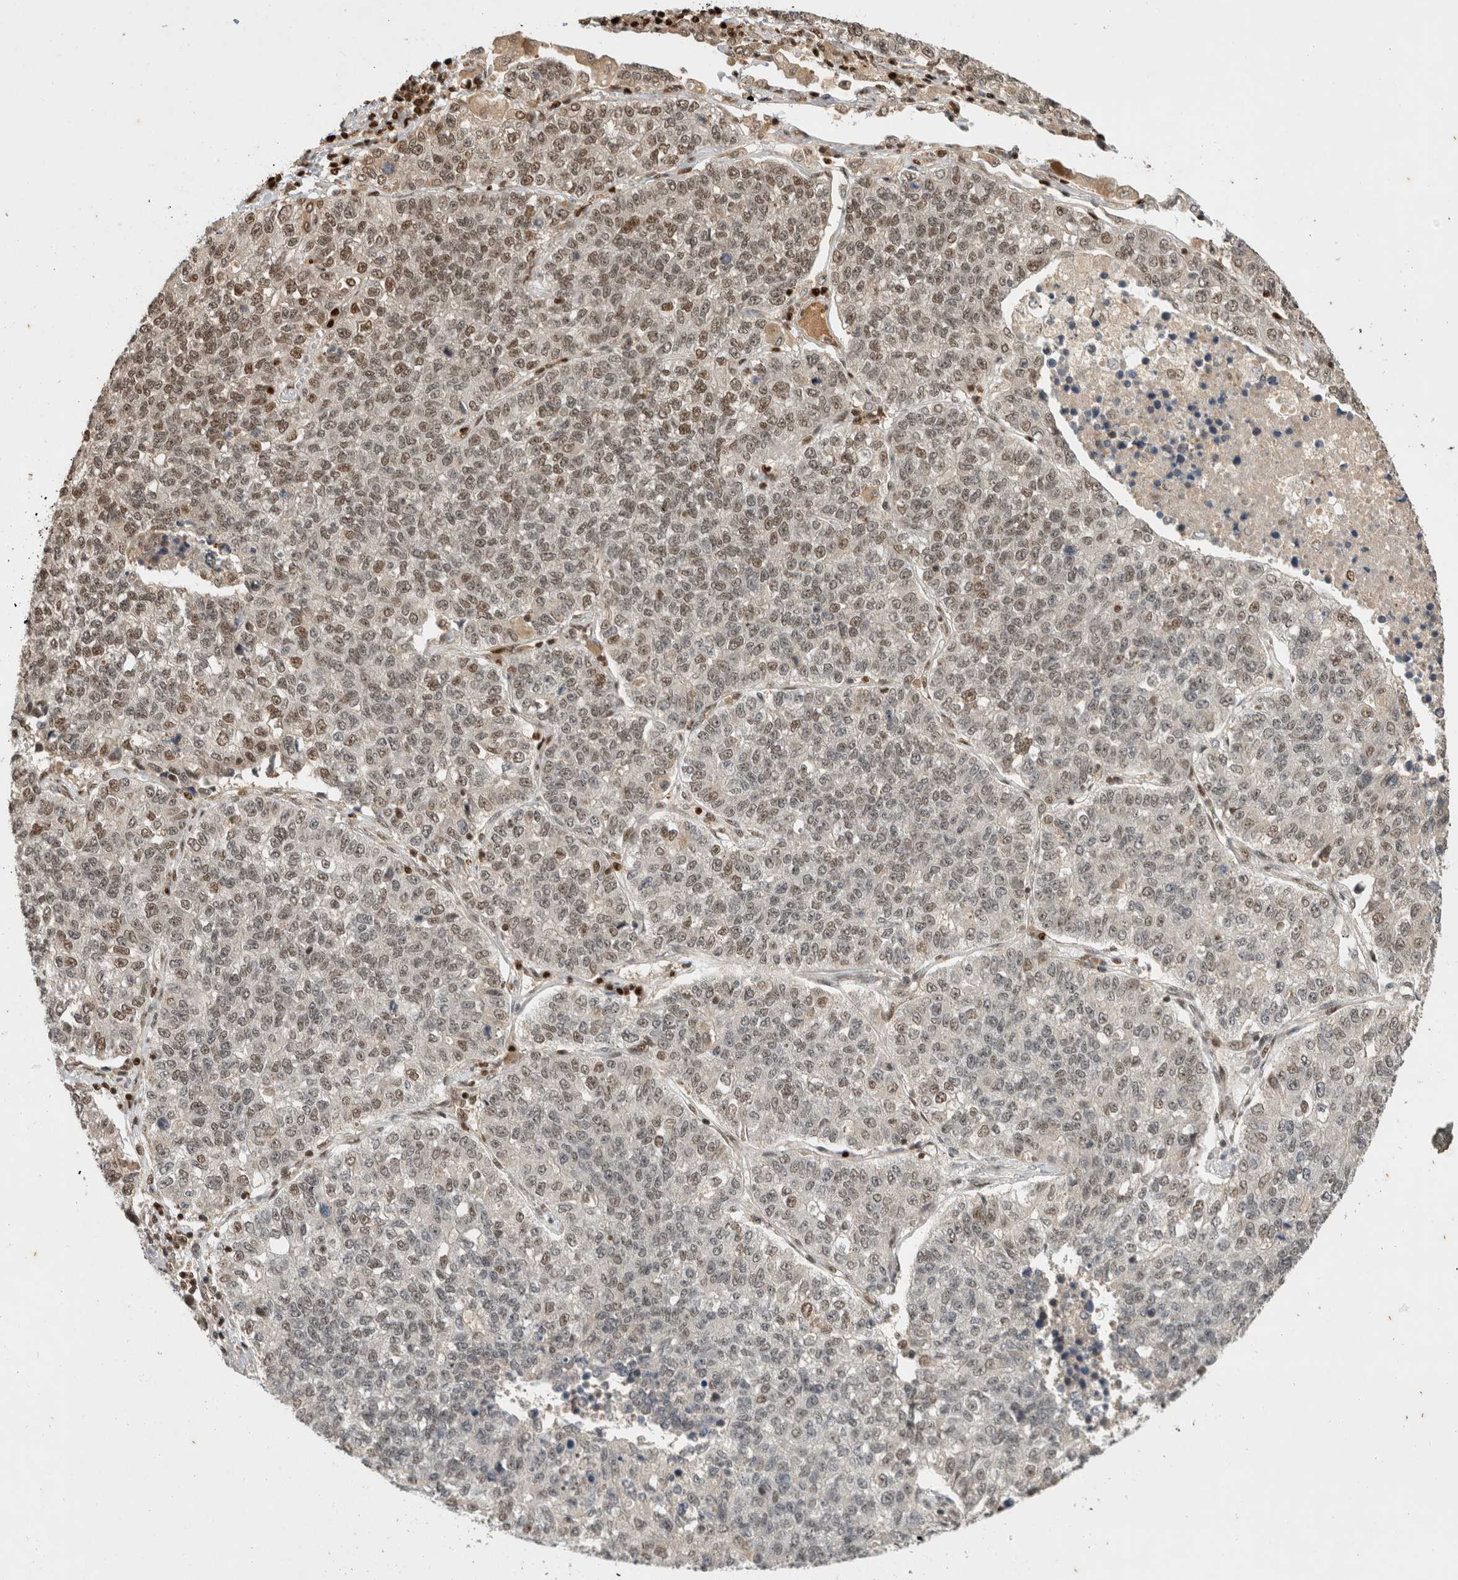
{"staining": {"intensity": "weak", "quantity": "25%-75%", "location": "nuclear"}, "tissue": "lung cancer", "cell_type": "Tumor cells", "image_type": "cancer", "snomed": [{"axis": "morphology", "description": "Adenocarcinoma, NOS"}, {"axis": "topography", "description": "Lung"}], "caption": "Tumor cells display weak nuclear staining in approximately 25%-75% of cells in lung cancer.", "gene": "SNRNP40", "patient": {"sex": "male", "age": 49}}